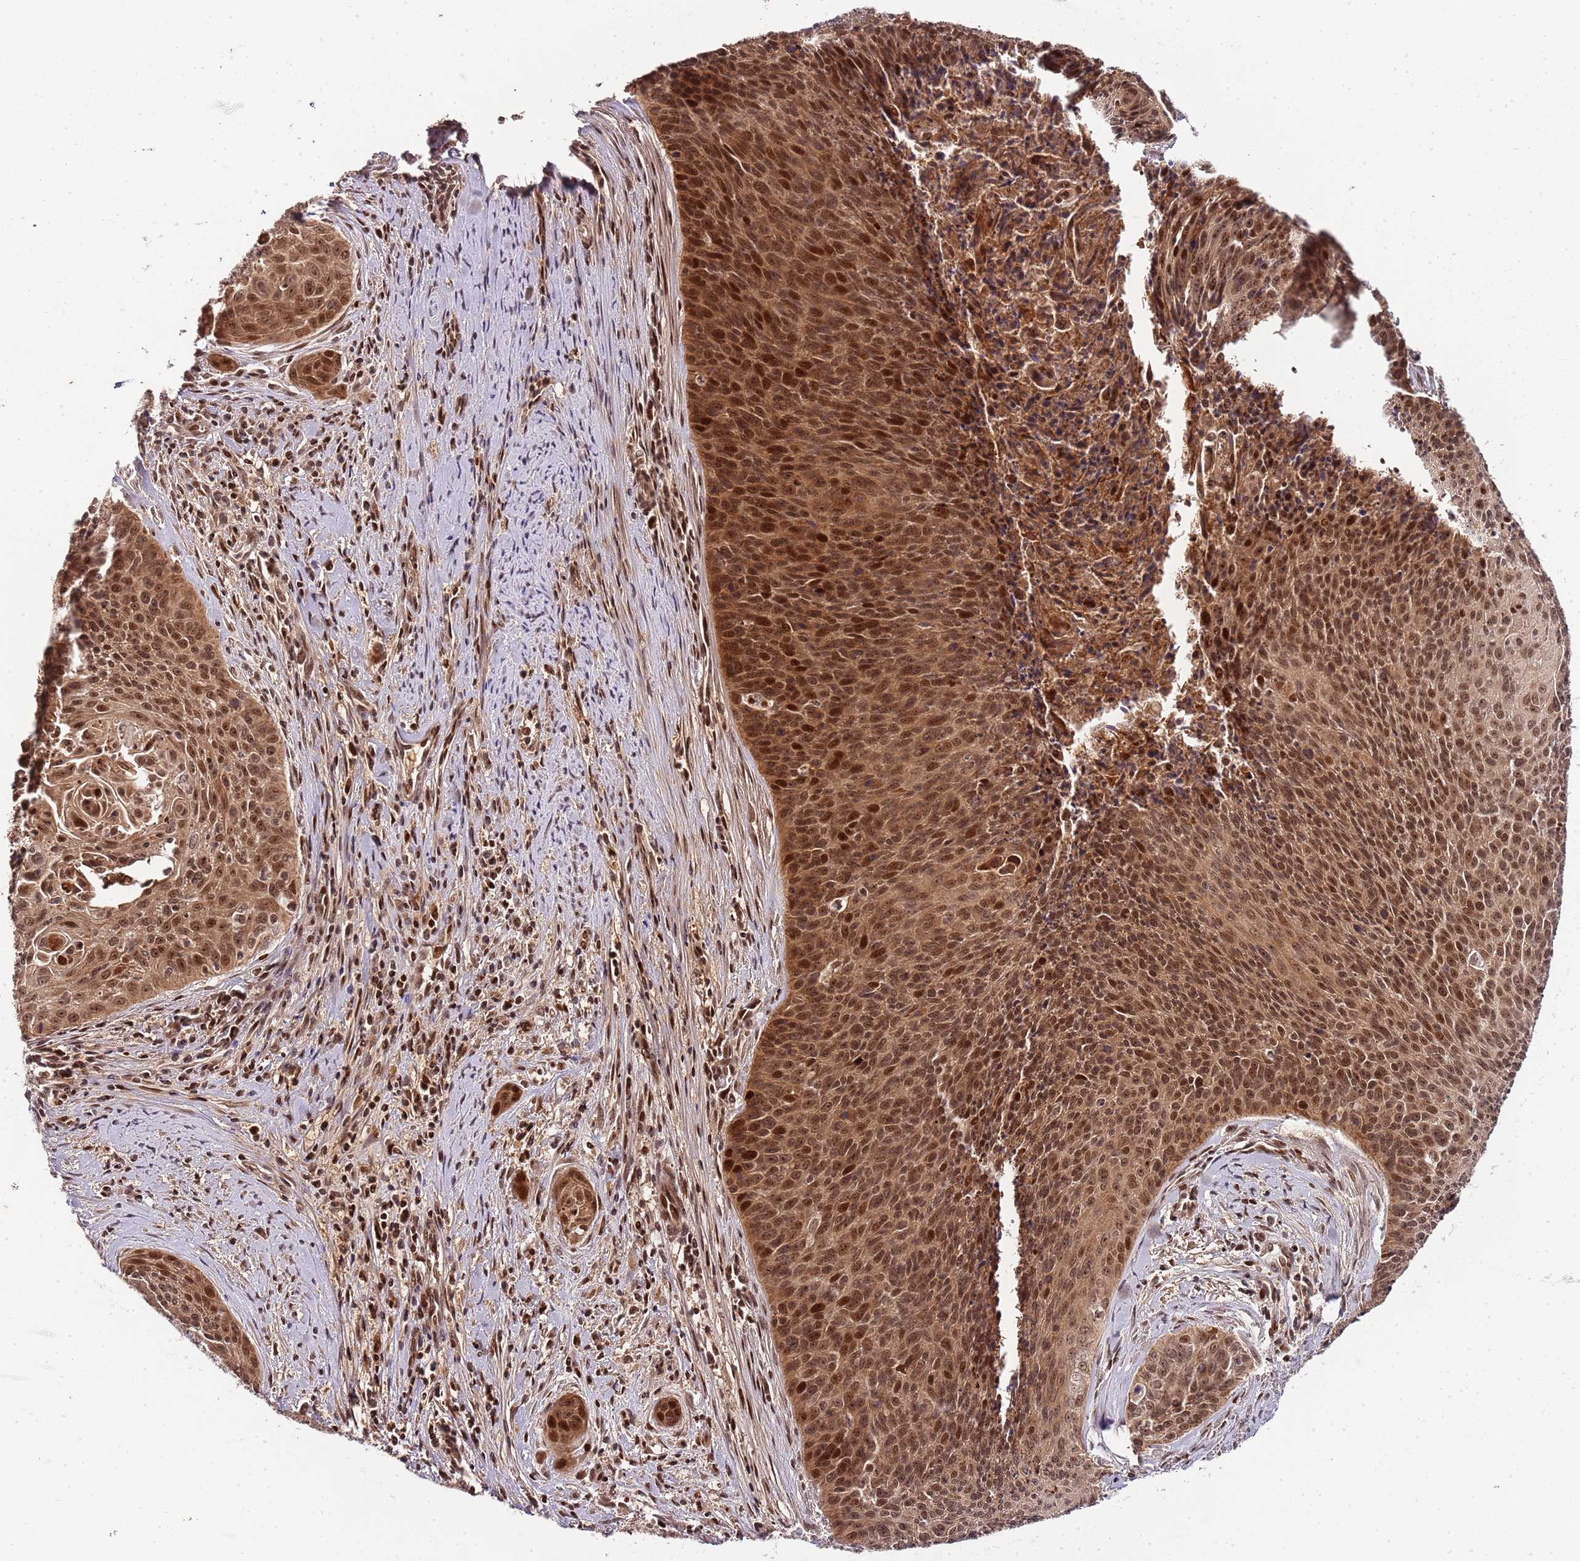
{"staining": {"intensity": "moderate", "quantity": ">75%", "location": "cytoplasmic/membranous,nuclear"}, "tissue": "cervical cancer", "cell_type": "Tumor cells", "image_type": "cancer", "snomed": [{"axis": "morphology", "description": "Squamous cell carcinoma, NOS"}, {"axis": "topography", "description": "Cervix"}], "caption": "Brown immunohistochemical staining in human squamous cell carcinoma (cervical) demonstrates moderate cytoplasmic/membranous and nuclear staining in approximately >75% of tumor cells.", "gene": "EDC3", "patient": {"sex": "female", "age": 55}}